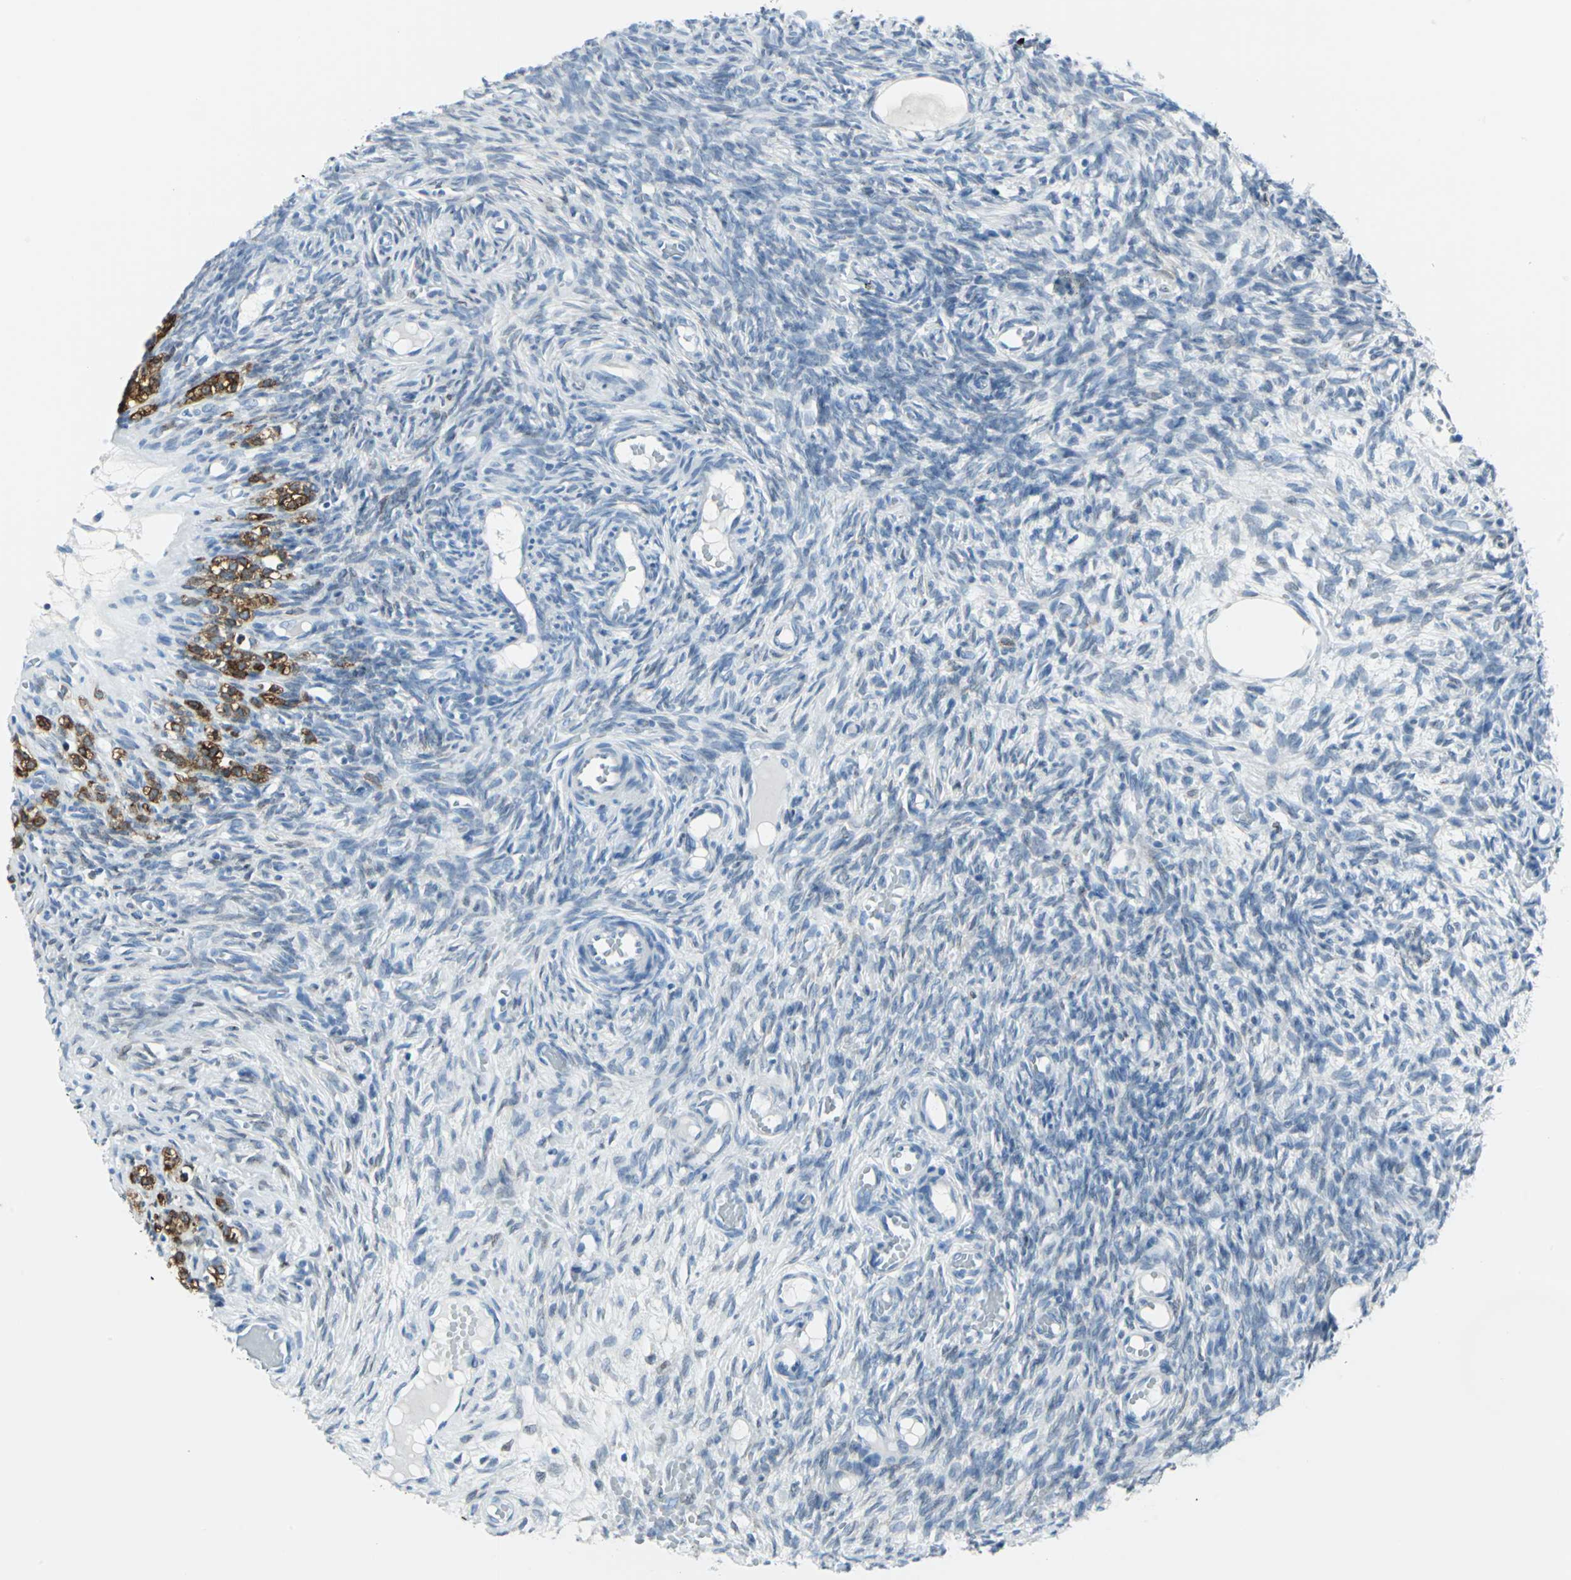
{"staining": {"intensity": "negative", "quantity": "none", "location": "none"}, "tissue": "ovary", "cell_type": "Ovarian stroma cells", "image_type": "normal", "snomed": [{"axis": "morphology", "description": "Normal tissue, NOS"}, {"axis": "topography", "description": "Ovary"}], "caption": "DAB (3,3'-diaminobenzidine) immunohistochemical staining of unremarkable ovary reveals no significant staining in ovarian stroma cells.", "gene": "CYB5A", "patient": {"sex": "female", "age": 35}}